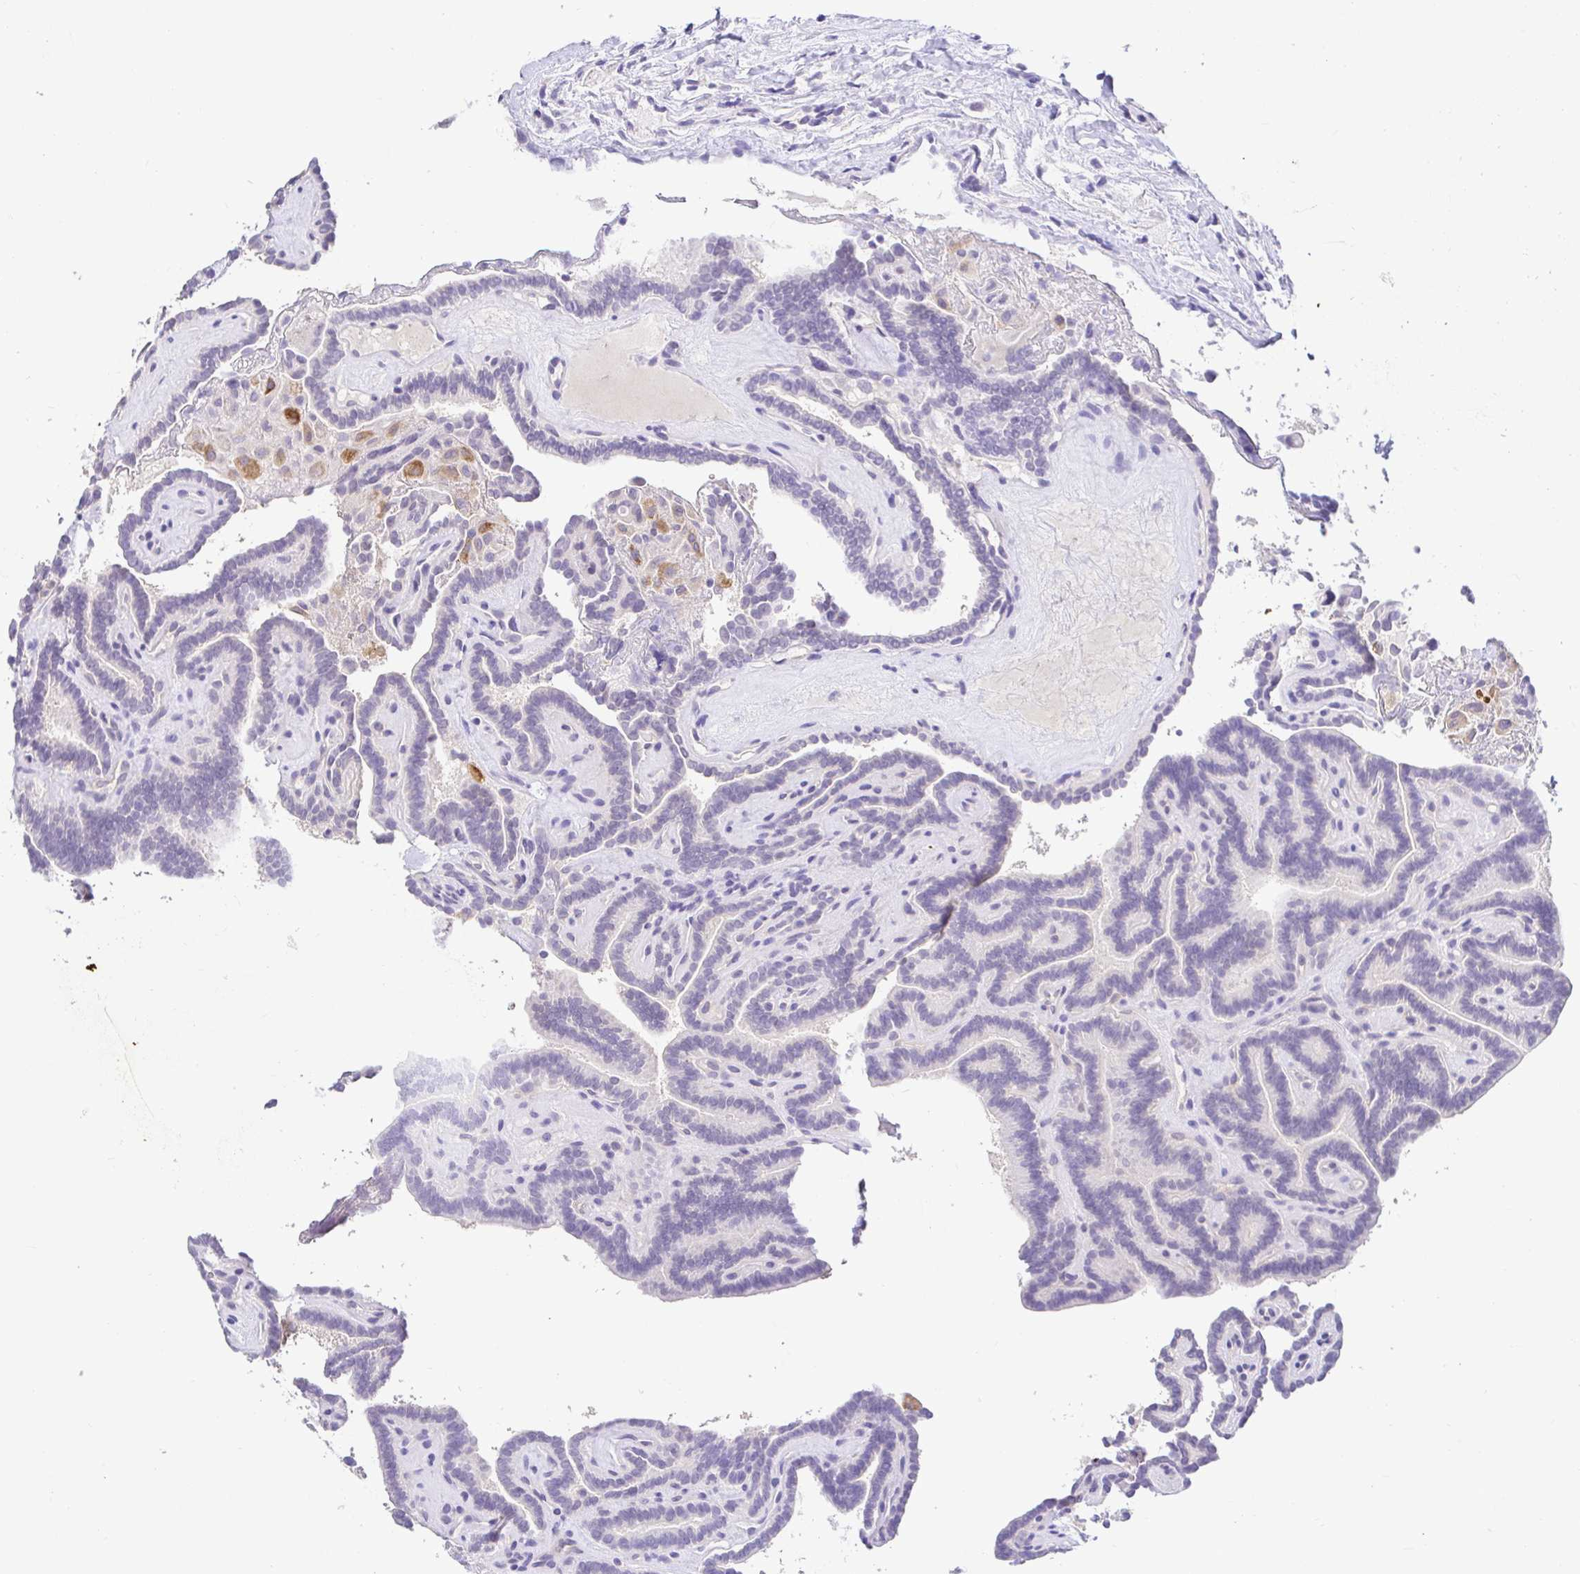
{"staining": {"intensity": "negative", "quantity": "none", "location": "none"}, "tissue": "thyroid cancer", "cell_type": "Tumor cells", "image_type": "cancer", "snomed": [{"axis": "morphology", "description": "Papillary adenocarcinoma, NOS"}, {"axis": "topography", "description": "Thyroid gland"}], "caption": "An image of thyroid cancer stained for a protein shows no brown staining in tumor cells.", "gene": "CDO1", "patient": {"sex": "female", "age": 21}}